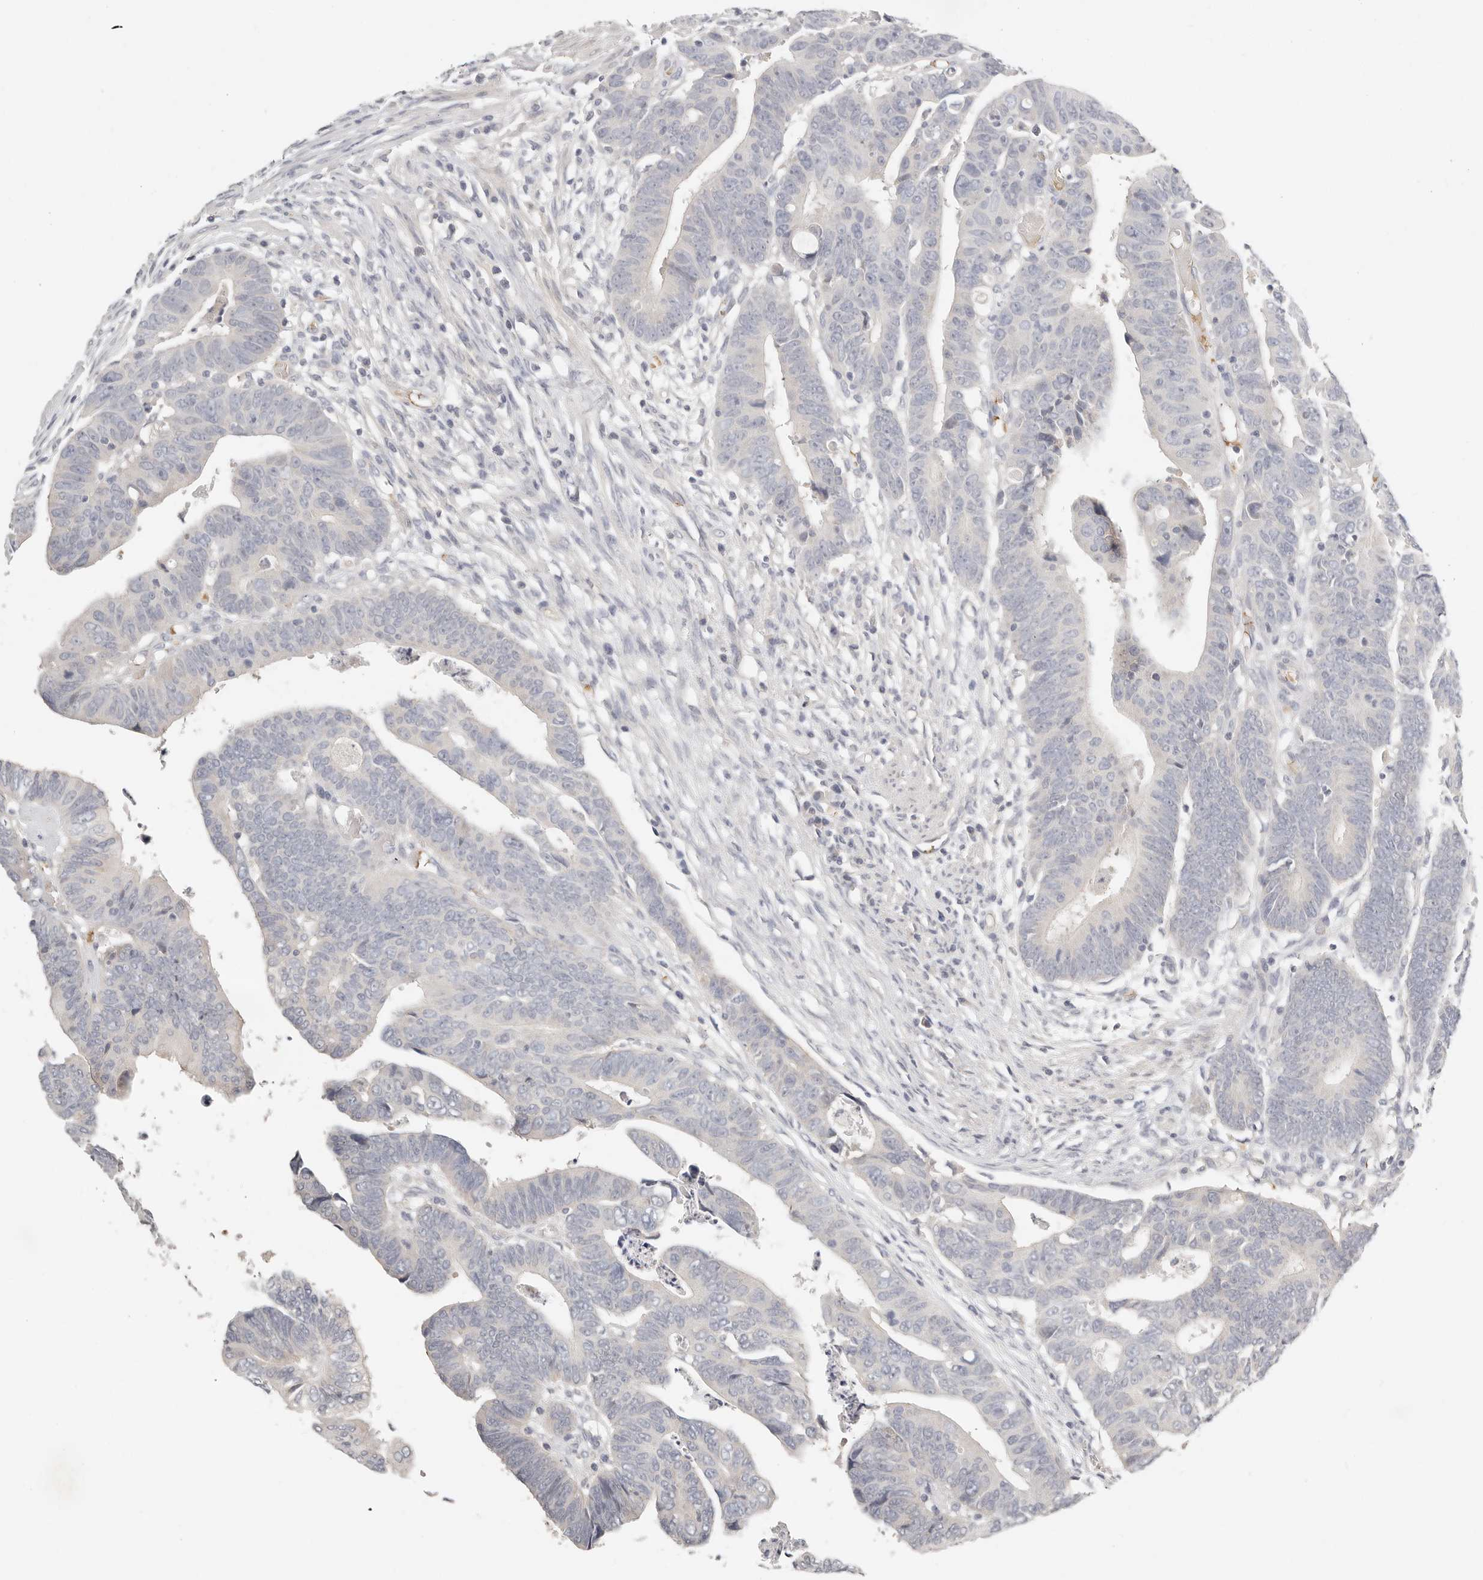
{"staining": {"intensity": "negative", "quantity": "none", "location": "none"}, "tissue": "colorectal cancer", "cell_type": "Tumor cells", "image_type": "cancer", "snomed": [{"axis": "morphology", "description": "Adenocarcinoma, NOS"}, {"axis": "topography", "description": "Rectum"}], "caption": "DAB (3,3'-diaminobenzidine) immunohistochemical staining of human colorectal cancer demonstrates no significant expression in tumor cells.", "gene": "TMEM63B", "patient": {"sex": "female", "age": 65}}